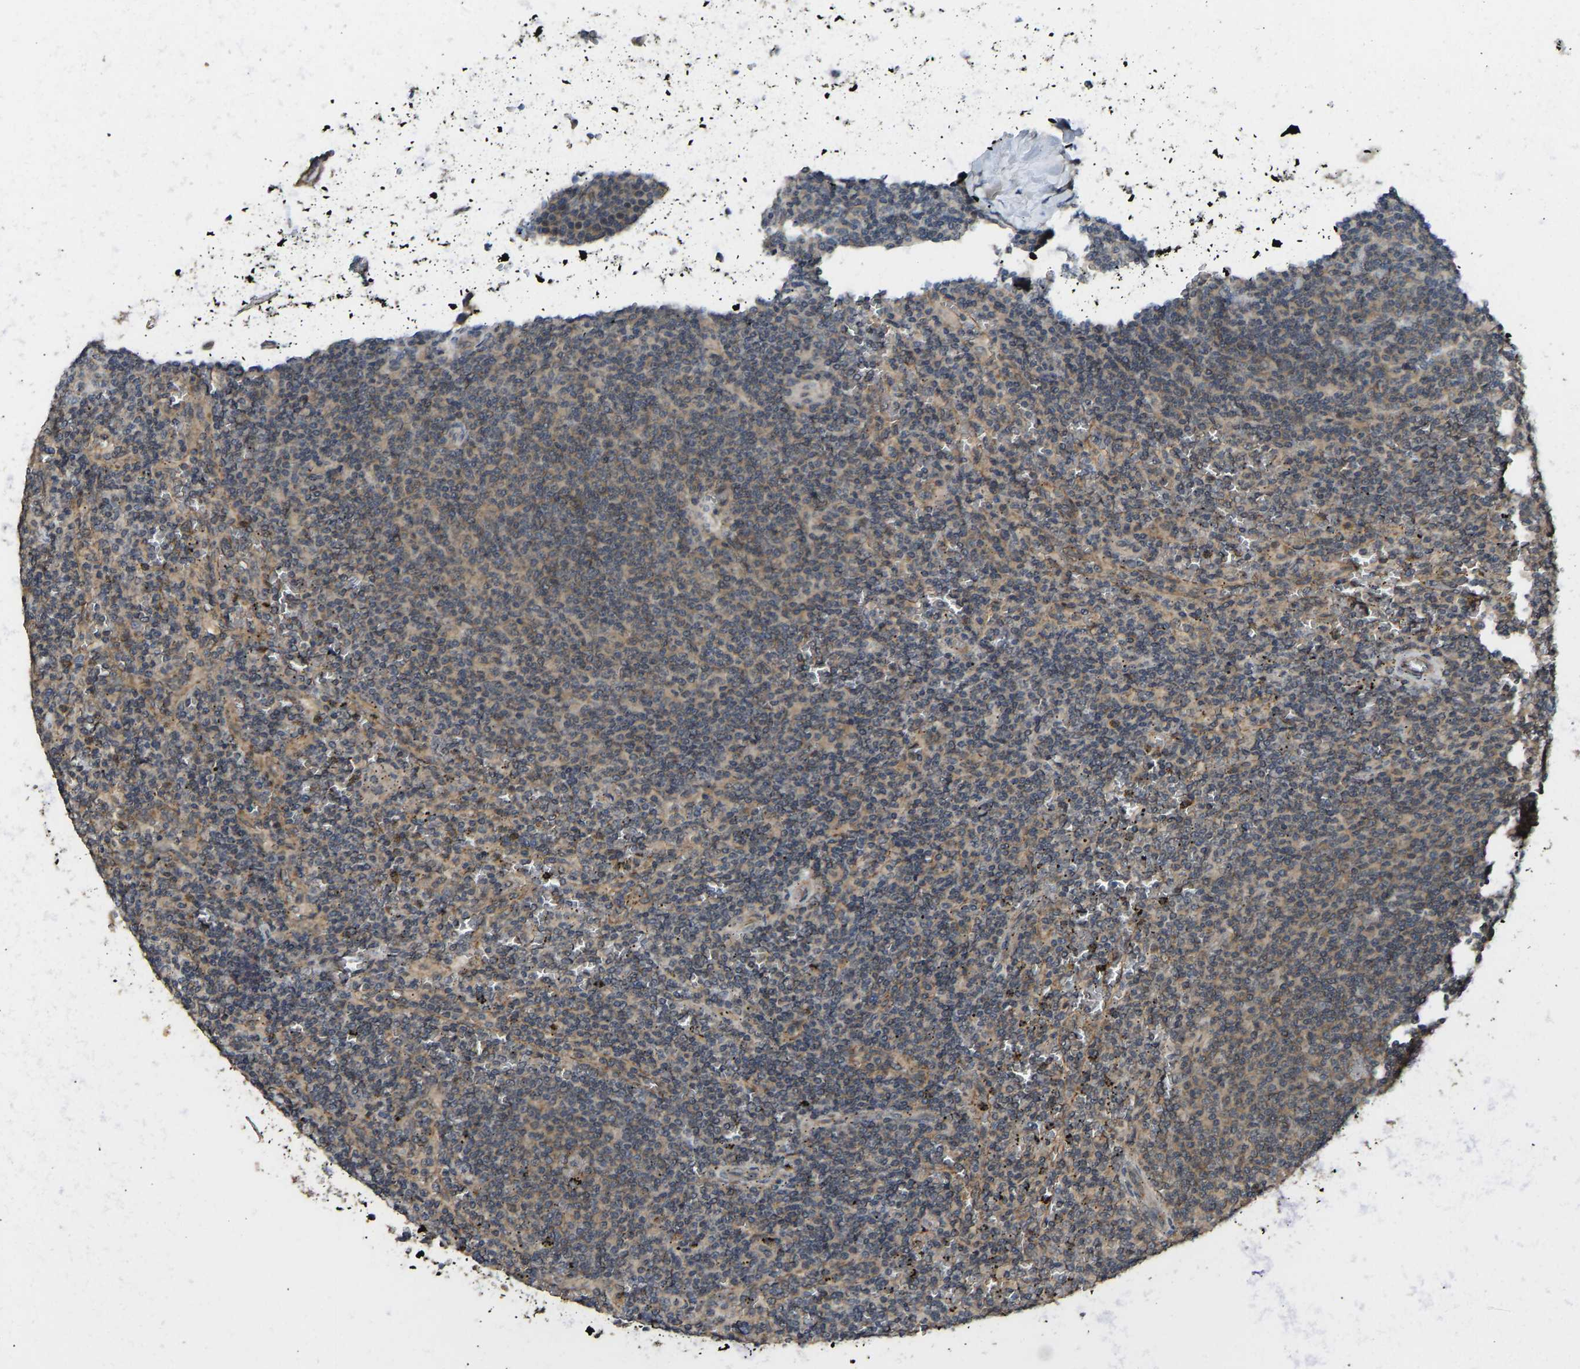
{"staining": {"intensity": "moderate", "quantity": ">75%", "location": "cytoplasmic/membranous"}, "tissue": "lymphoma", "cell_type": "Tumor cells", "image_type": "cancer", "snomed": [{"axis": "morphology", "description": "Malignant lymphoma, non-Hodgkin's type, Low grade"}, {"axis": "topography", "description": "Spleen"}], "caption": "Protein analysis of low-grade malignant lymphoma, non-Hodgkin's type tissue shows moderate cytoplasmic/membranous expression in about >75% of tumor cells.", "gene": "NDRG3", "patient": {"sex": "female", "age": 19}}